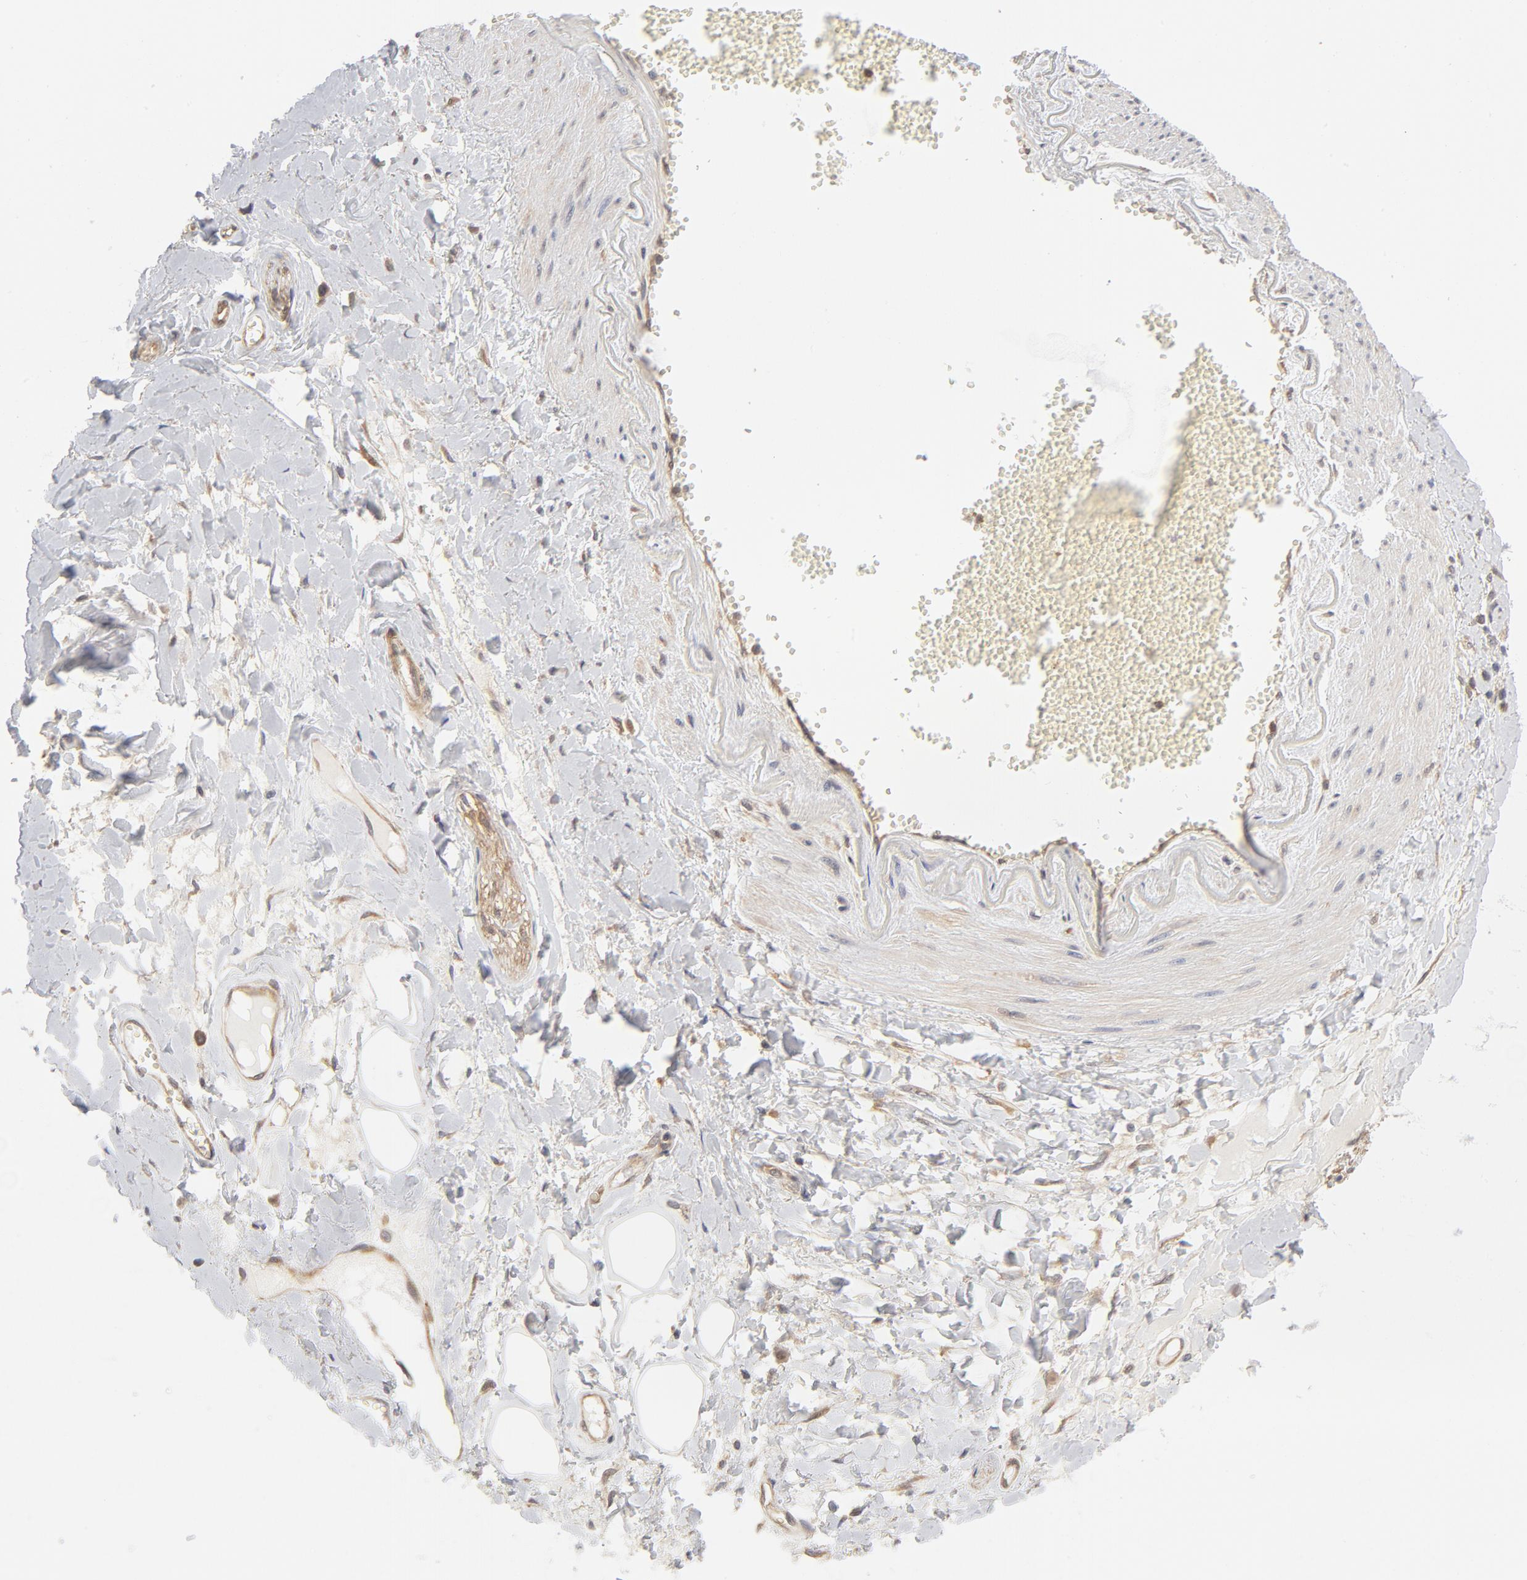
{"staining": {"intensity": "negative", "quantity": "none", "location": "none"}, "tissue": "adipose tissue", "cell_type": "Adipocytes", "image_type": "normal", "snomed": [{"axis": "morphology", "description": "Normal tissue, NOS"}, {"axis": "morphology", "description": "Inflammation, NOS"}, {"axis": "topography", "description": "Salivary gland"}, {"axis": "topography", "description": "Peripheral nerve tissue"}], "caption": "Immunohistochemistry (IHC) histopathology image of benign adipose tissue: adipose tissue stained with DAB shows no significant protein positivity in adipocytes.", "gene": "ASMTL", "patient": {"sex": "female", "age": 75}}